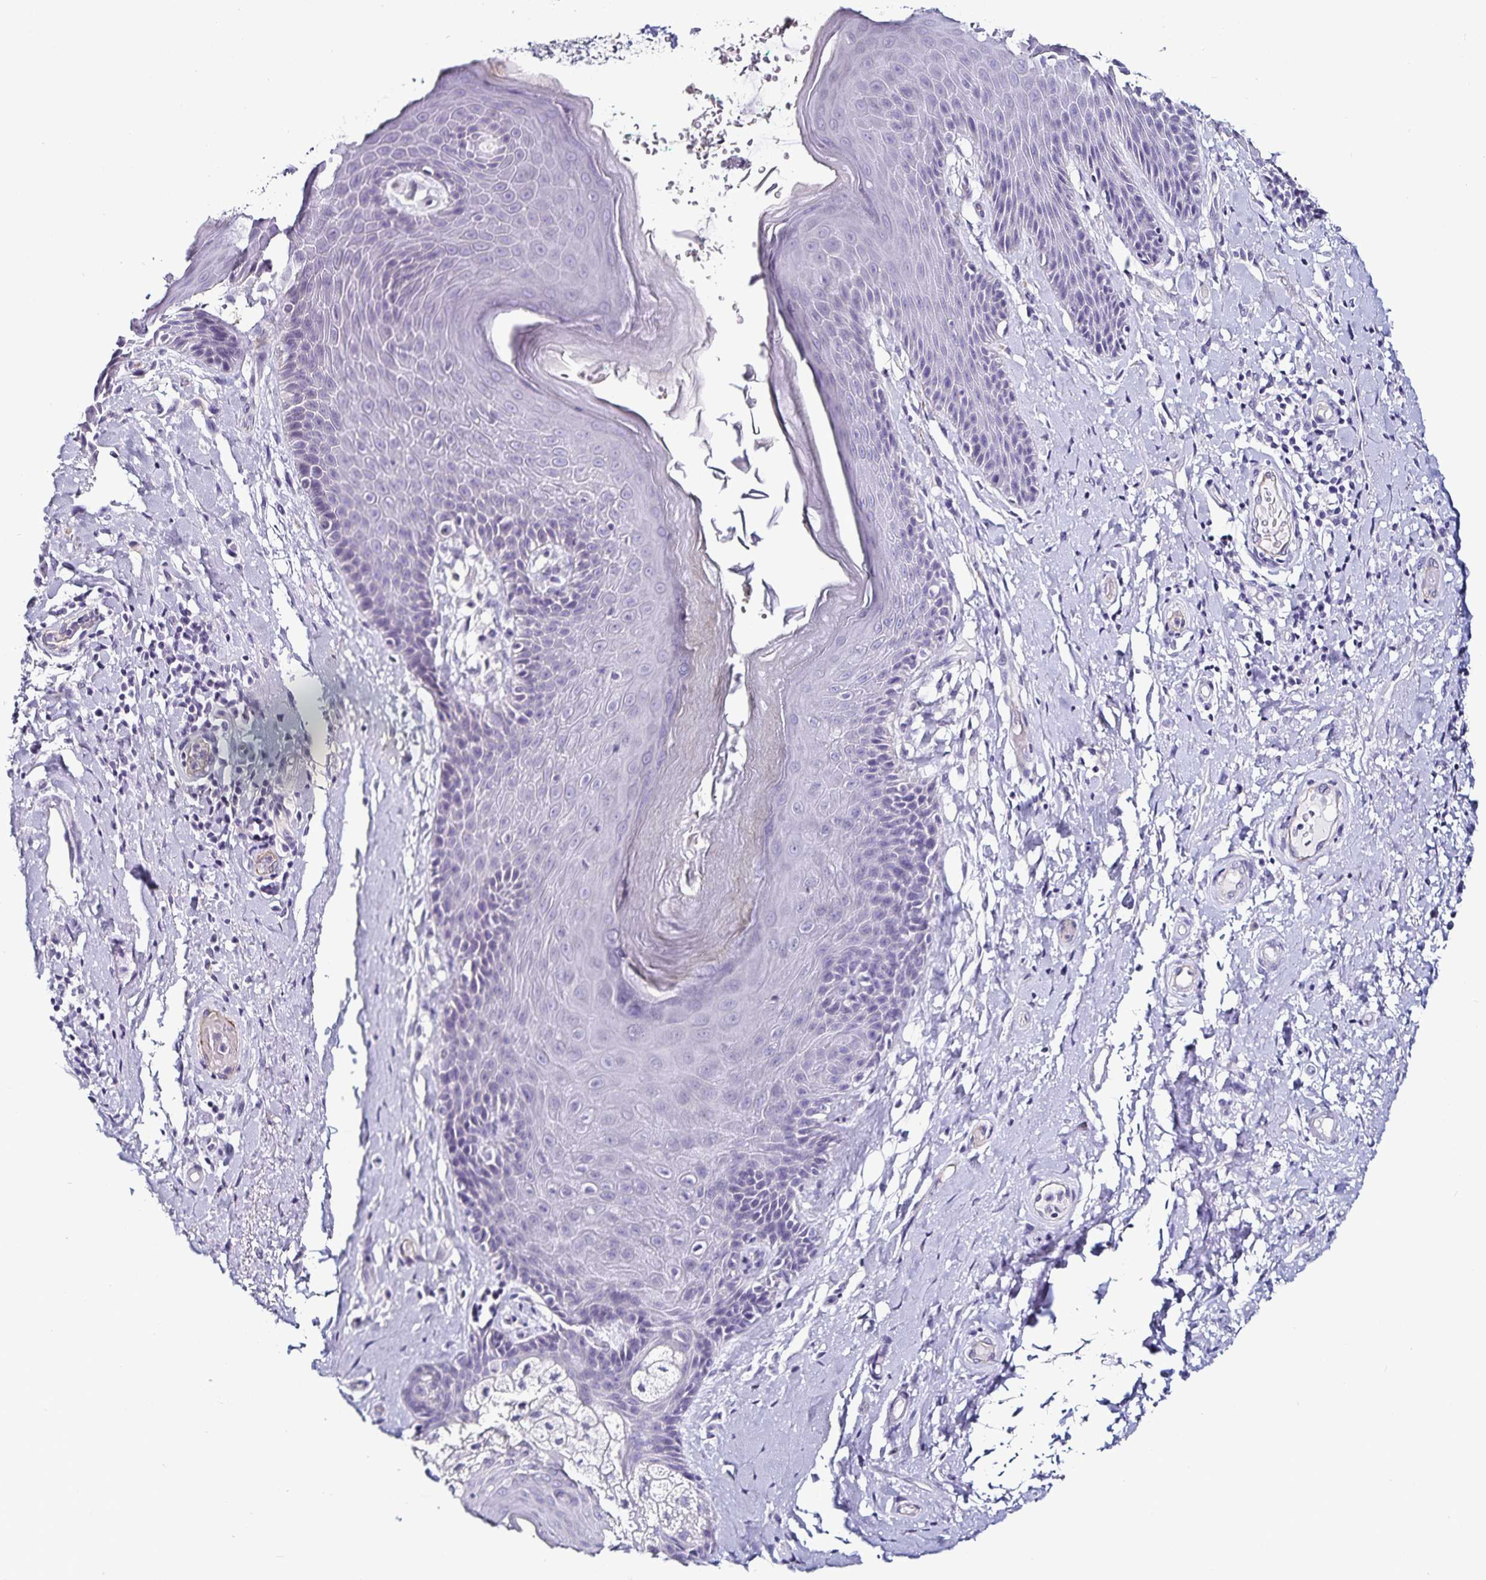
{"staining": {"intensity": "weak", "quantity": "<25%", "location": "cytoplasmic/membranous"}, "tissue": "skin", "cell_type": "Epidermal cells", "image_type": "normal", "snomed": [{"axis": "morphology", "description": "Normal tissue, NOS"}, {"axis": "topography", "description": "Anal"}, {"axis": "topography", "description": "Peripheral nerve tissue"}], "caption": "Immunohistochemical staining of benign human skin demonstrates no significant expression in epidermal cells.", "gene": "TSPAN7", "patient": {"sex": "male", "age": 51}}